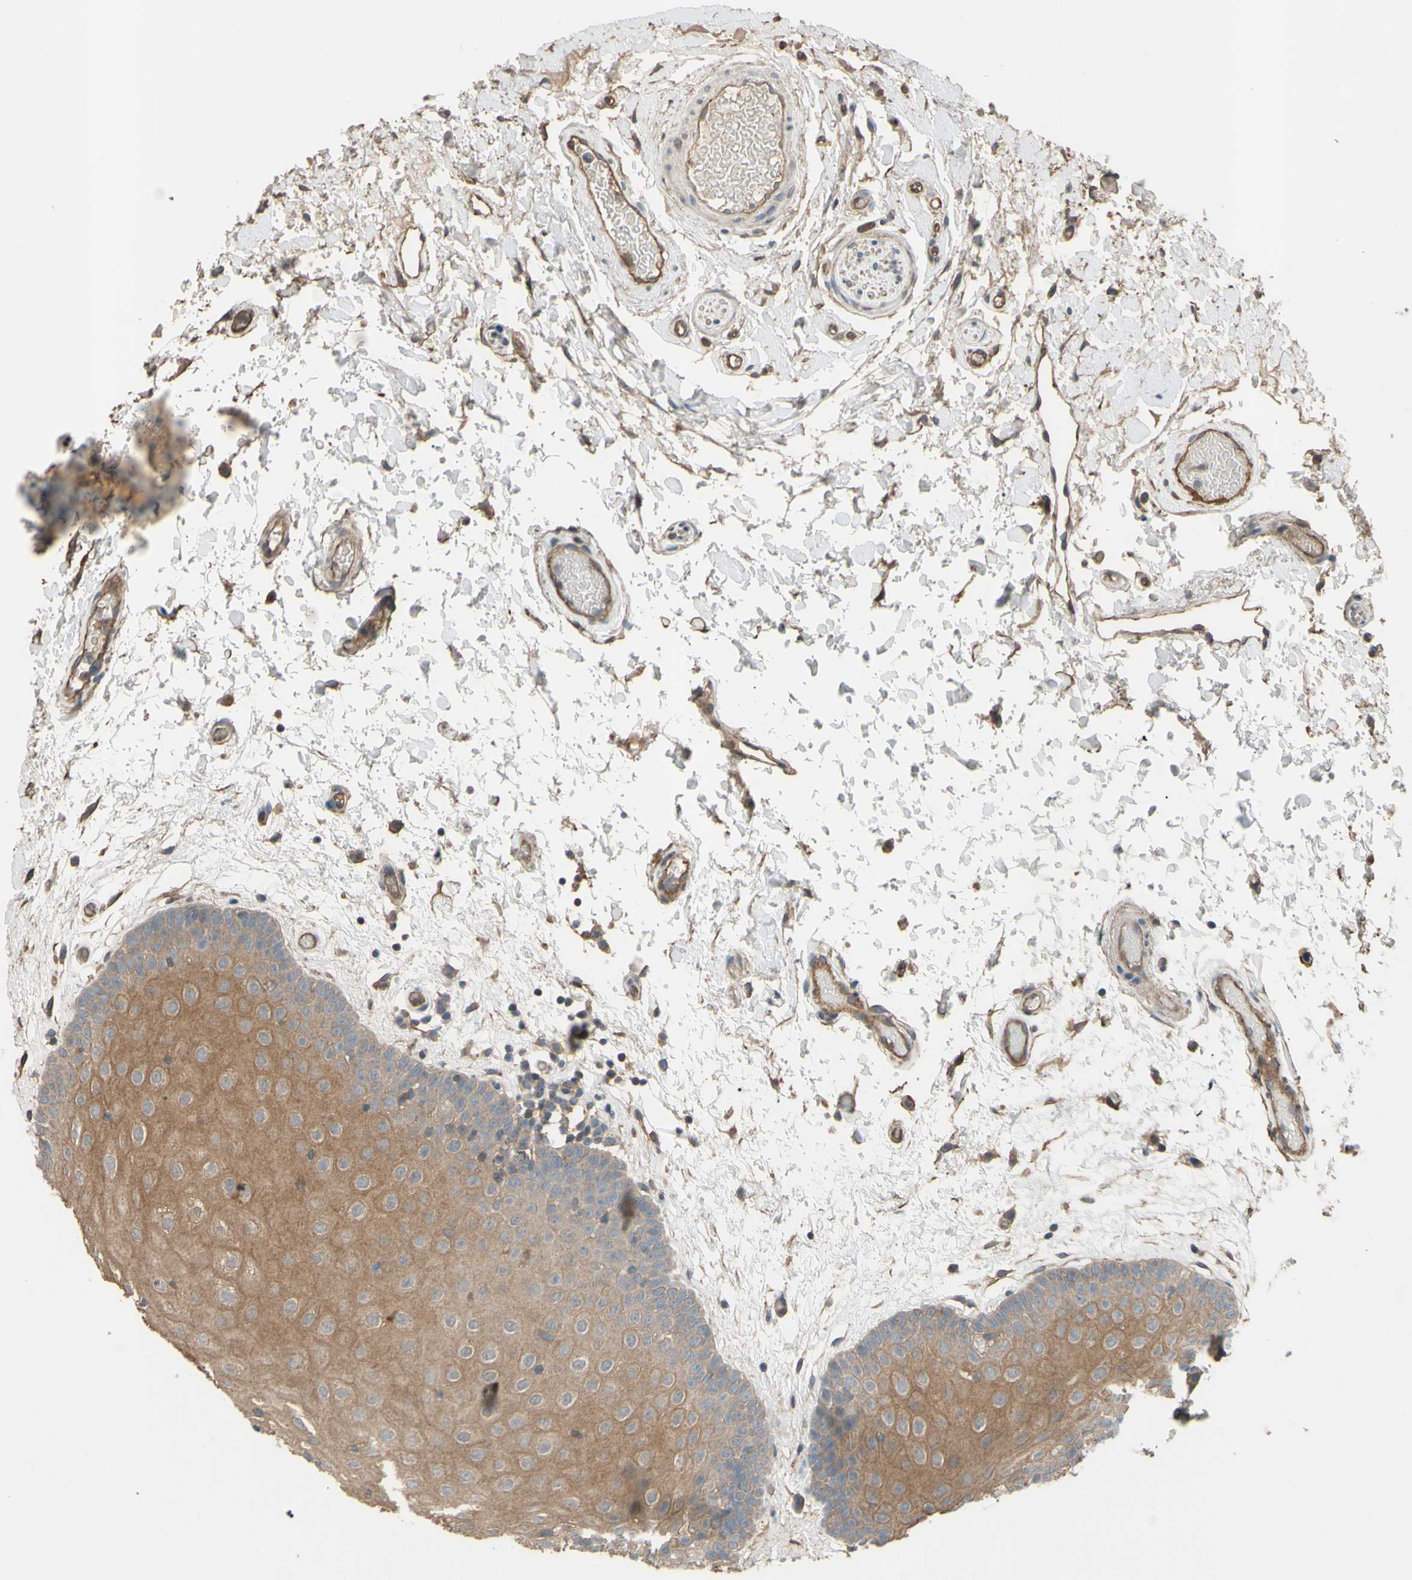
{"staining": {"intensity": "moderate", "quantity": ">75%", "location": "cytoplasmic/membranous"}, "tissue": "oral mucosa", "cell_type": "Squamous epithelial cells", "image_type": "normal", "snomed": [{"axis": "morphology", "description": "Normal tissue, NOS"}, {"axis": "morphology", "description": "Squamous cell carcinoma, NOS"}, {"axis": "topography", "description": "Skeletal muscle"}, {"axis": "topography", "description": "Oral tissue"}, {"axis": "topography", "description": "Head-Neck"}], "caption": "Immunohistochemistry (DAB (3,3'-diaminobenzidine)) staining of normal oral mucosa shows moderate cytoplasmic/membranous protein staining in approximately >75% of squamous epithelial cells.", "gene": "SHROOM4", "patient": {"sex": "male", "age": 71}}